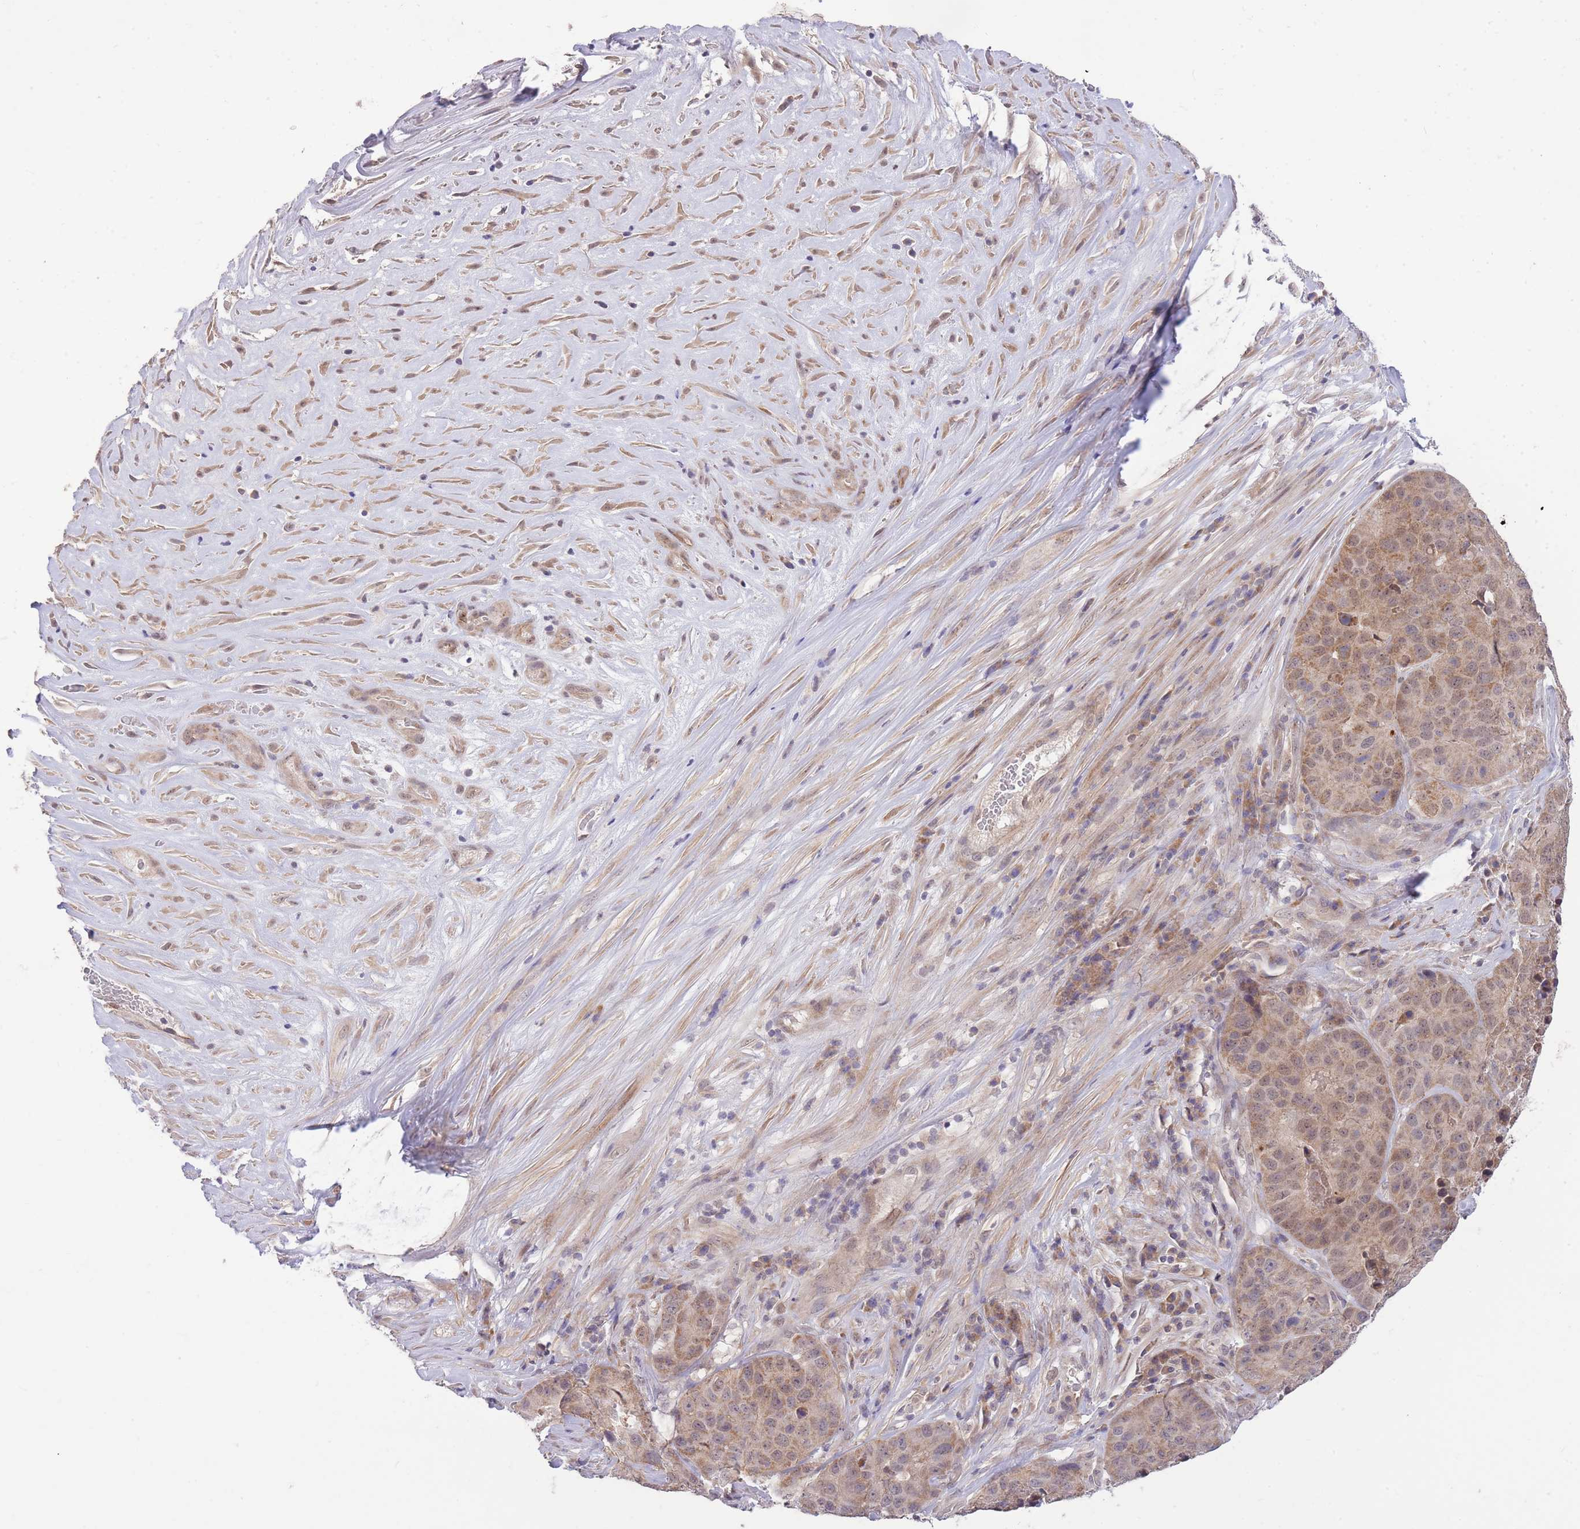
{"staining": {"intensity": "moderate", "quantity": ">75%", "location": "cytoplasmic/membranous"}, "tissue": "stomach cancer", "cell_type": "Tumor cells", "image_type": "cancer", "snomed": [{"axis": "morphology", "description": "Adenocarcinoma, NOS"}, {"axis": "topography", "description": "Stomach"}], "caption": "IHC micrograph of stomach cancer (adenocarcinoma) stained for a protein (brown), which shows medium levels of moderate cytoplasmic/membranous staining in approximately >75% of tumor cells.", "gene": "ELOA2", "patient": {"sex": "male", "age": 71}}